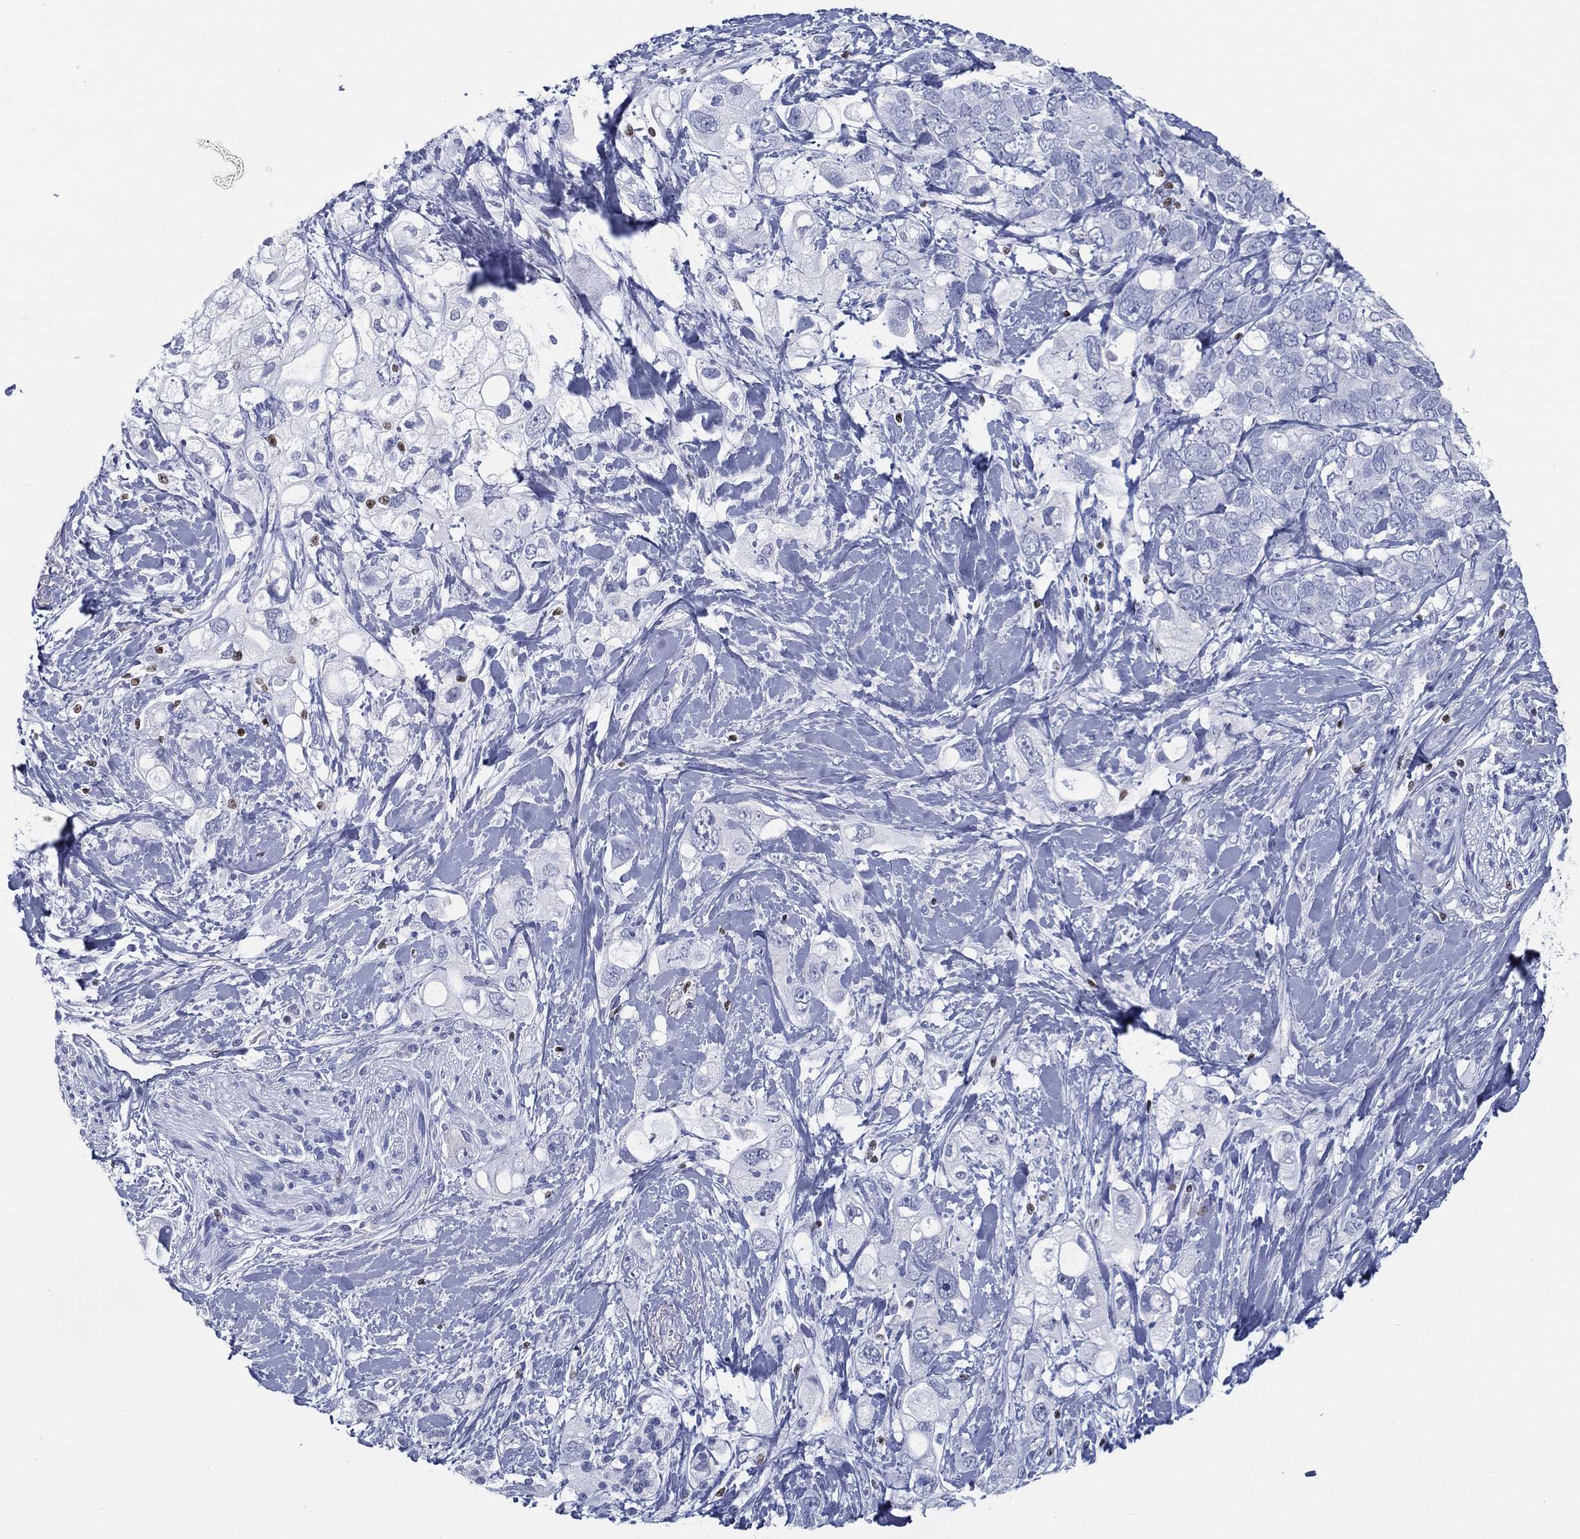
{"staining": {"intensity": "negative", "quantity": "none", "location": "none"}, "tissue": "pancreatic cancer", "cell_type": "Tumor cells", "image_type": "cancer", "snomed": [{"axis": "morphology", "description": "Adenocarcinoma, NOS"}, {"axis": "topography", "description": "Pancreas"}], "caption": "The micrograph displays no significant staining in tumor cells of adenocarcinoma (pancreatic).", "gene": "PYHIN1", "patient": {"sex": "female", "age": 56}}